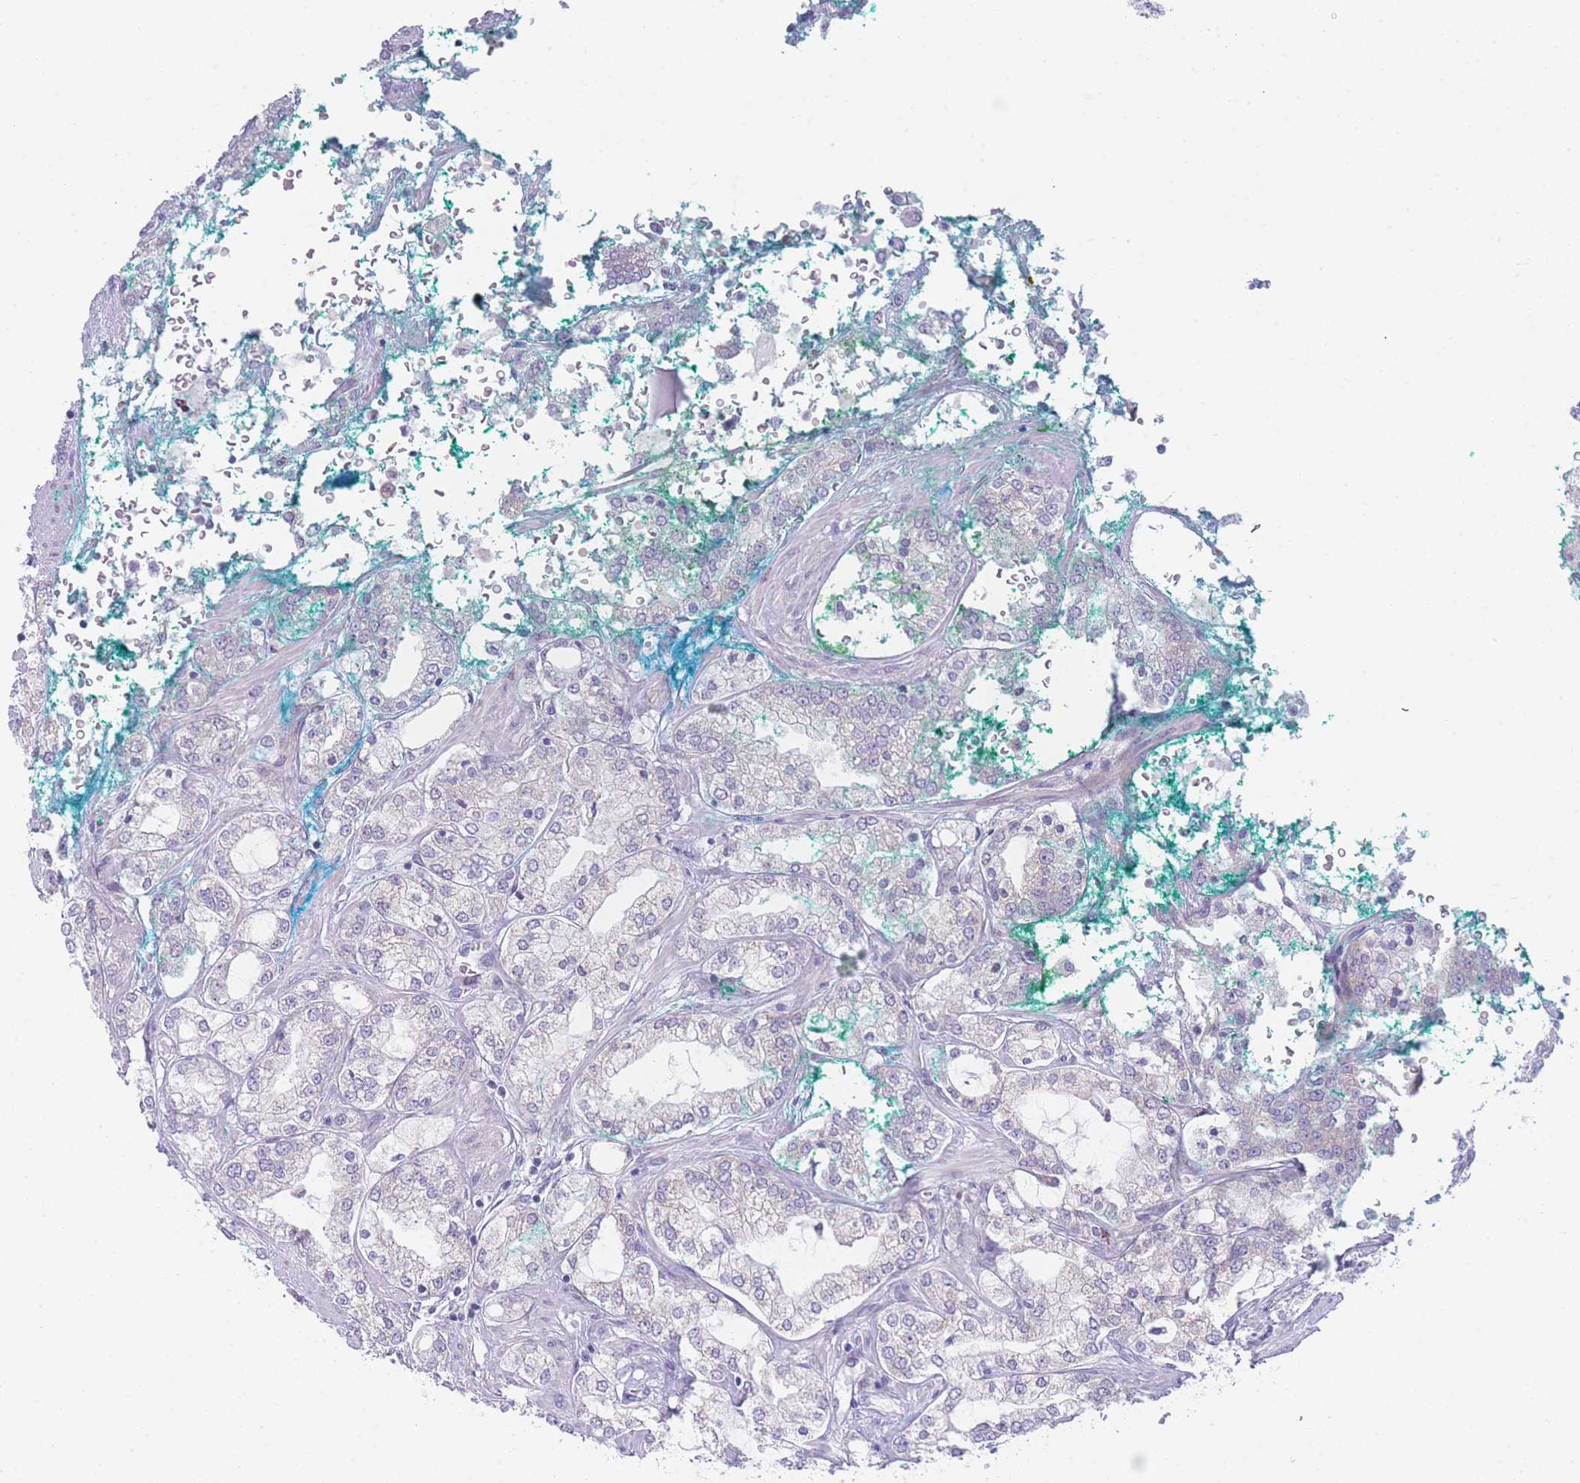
{"staining": {"intensity": "negative", "quantity": "none", "location": "none"}, "tissue": "prostate cancer", "cell_type": "Tumor cells", "image_type": "cancer", "snomed": [{"axis": "morphology", "description": "Adenocarcinoma, High grade"}, {"axis": "topography", "description": "Prostate"}], "caption": "Tumor cells are negative for brown protein staining in prostate cancer (high-grade adenocarcinoma). (Brightfield microscopy of DAB (3,3'-diaminobenzidine) immunohistochemistry at high magnification).", "gene": "ZNF510", "patient": {"sex": "male", "age": 64}}